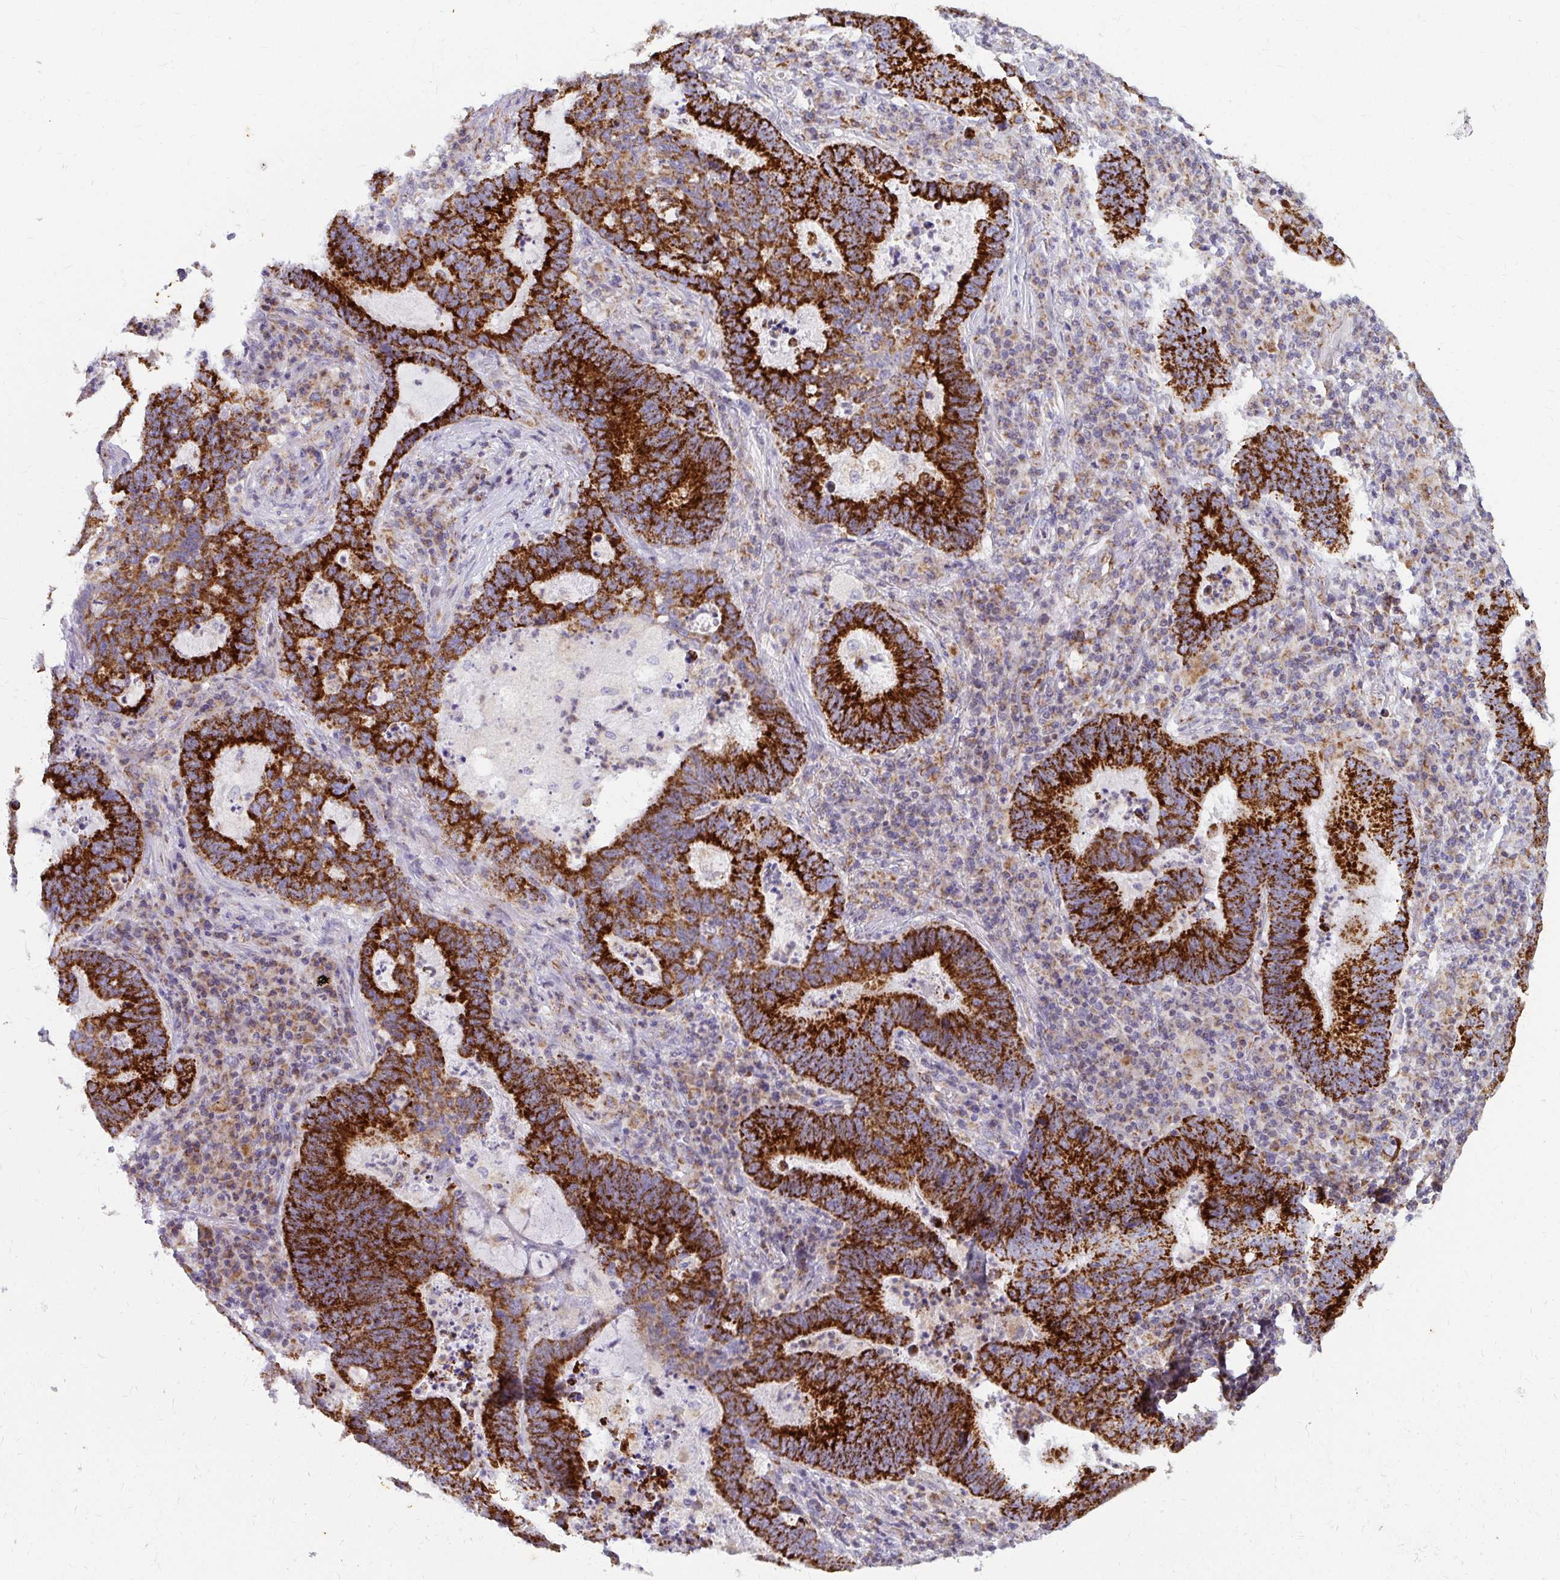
{"staining": {"intensity": "strong", "quantity": ">75%", "location": "cytoplasmic/membranous"}, "tissue": "lung cancer", "cell_type": "Tumor cells", "image_type": "cancer", "snomed": [{"axis": "morphology", "description": "Aneuploidy"}, {"axis": "morphology", "description": "Adenocarcinoma, NOS"}, {"axis": "morphology", "description": "Adenocarcinoma primary or metastatic"}, {"axis": "topography", "description": "Lung"}], "caption": "A brown stain shows strong cytoplasmic/membranous staining of a protein in human lung cancer tumor cells.", "gene": "EXOC5", "patient": {"sex": "female", "age": 75}}